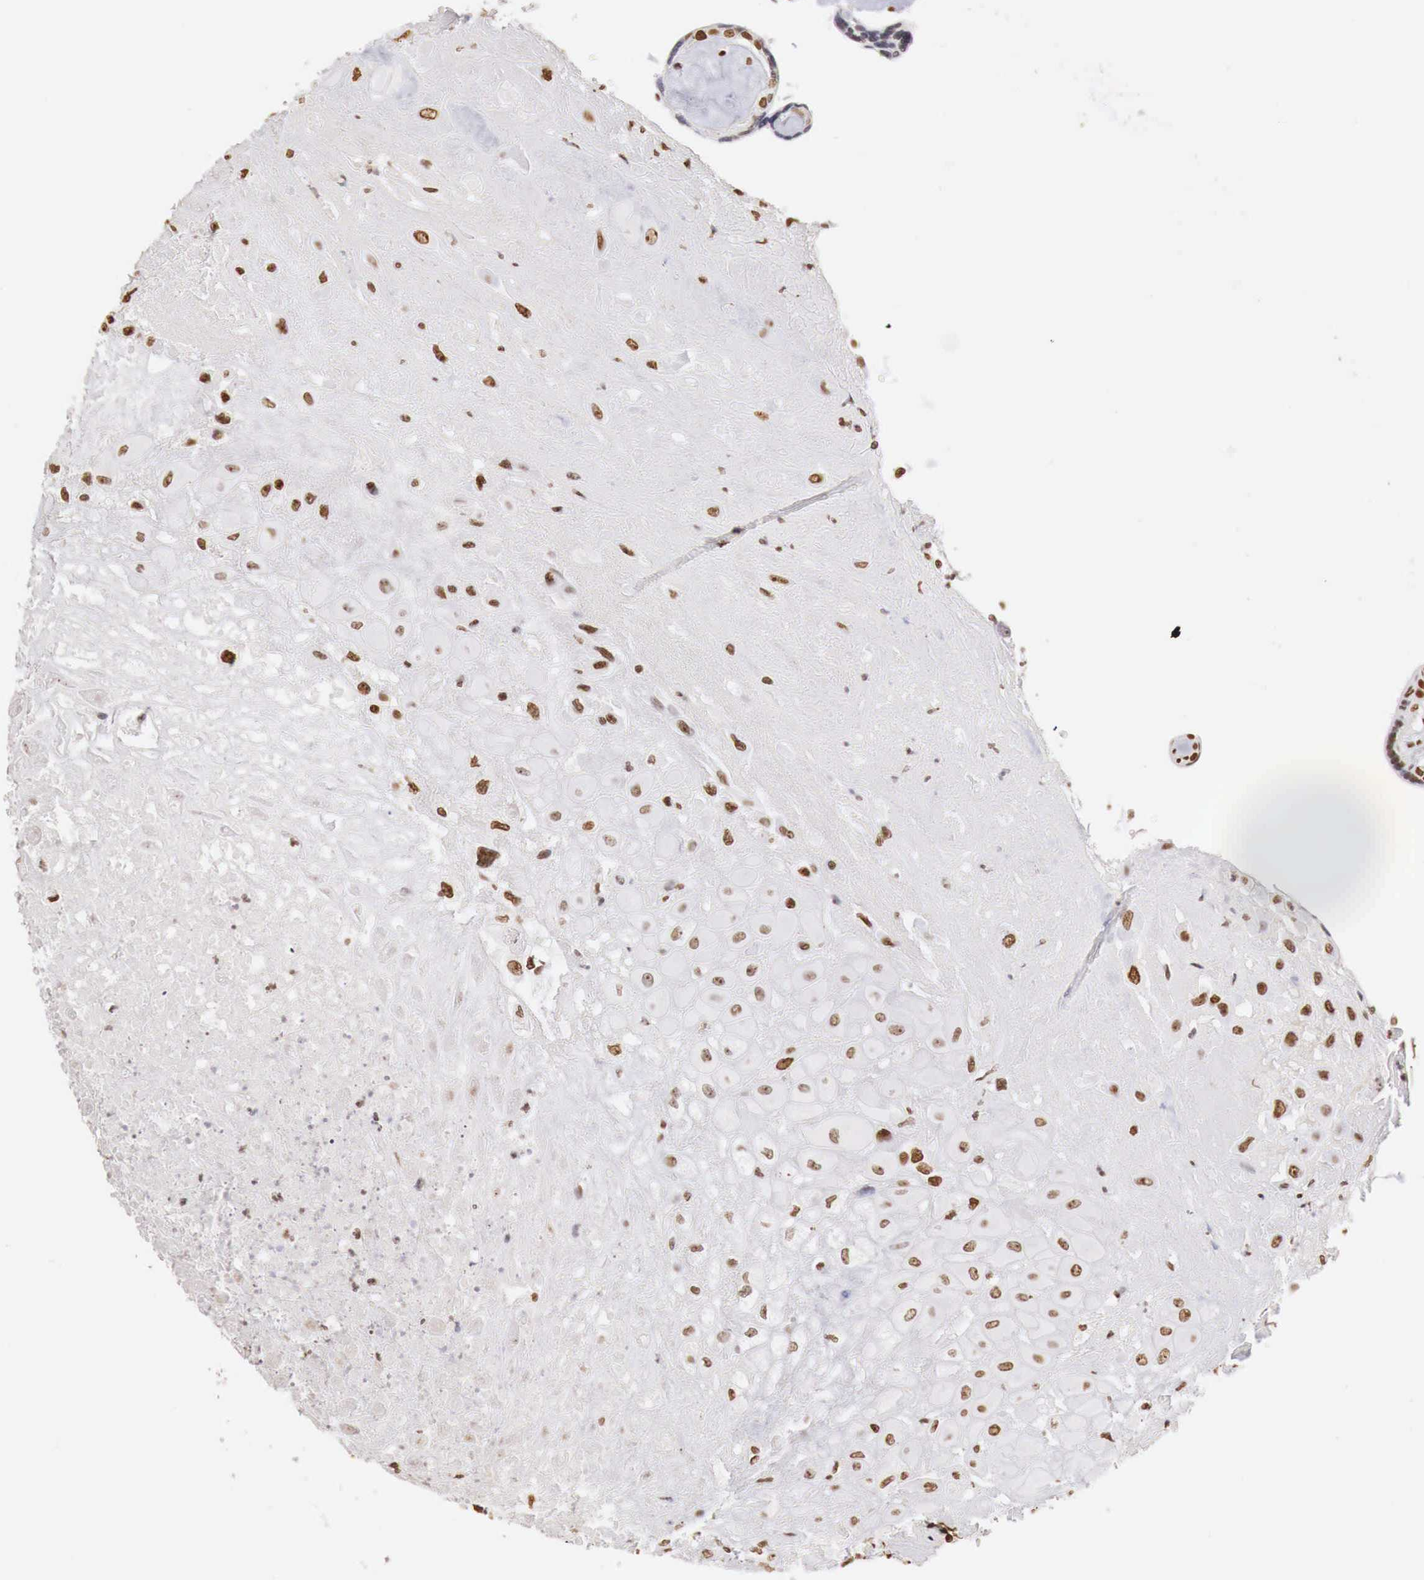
{"staining": {"intensity": "strong", "quantity": "25%-75%", "location": "nuclear"}, "tissue": "placenta", "cell_type": "Decidual cells", "image_type": "normal", "snomed": [{"axis": "morphology", "description": "Normal tissue, NOS"}, {"axis": "topography", "description": "Placenta"}], "caption": "Protein staining by immunohistochemistry displays strong nuclear positivity in about 25%-75% of decidual cells in unremarkable placenta.", "gene": "DKC1", "patient": {"sex": "female", "age": 31}}